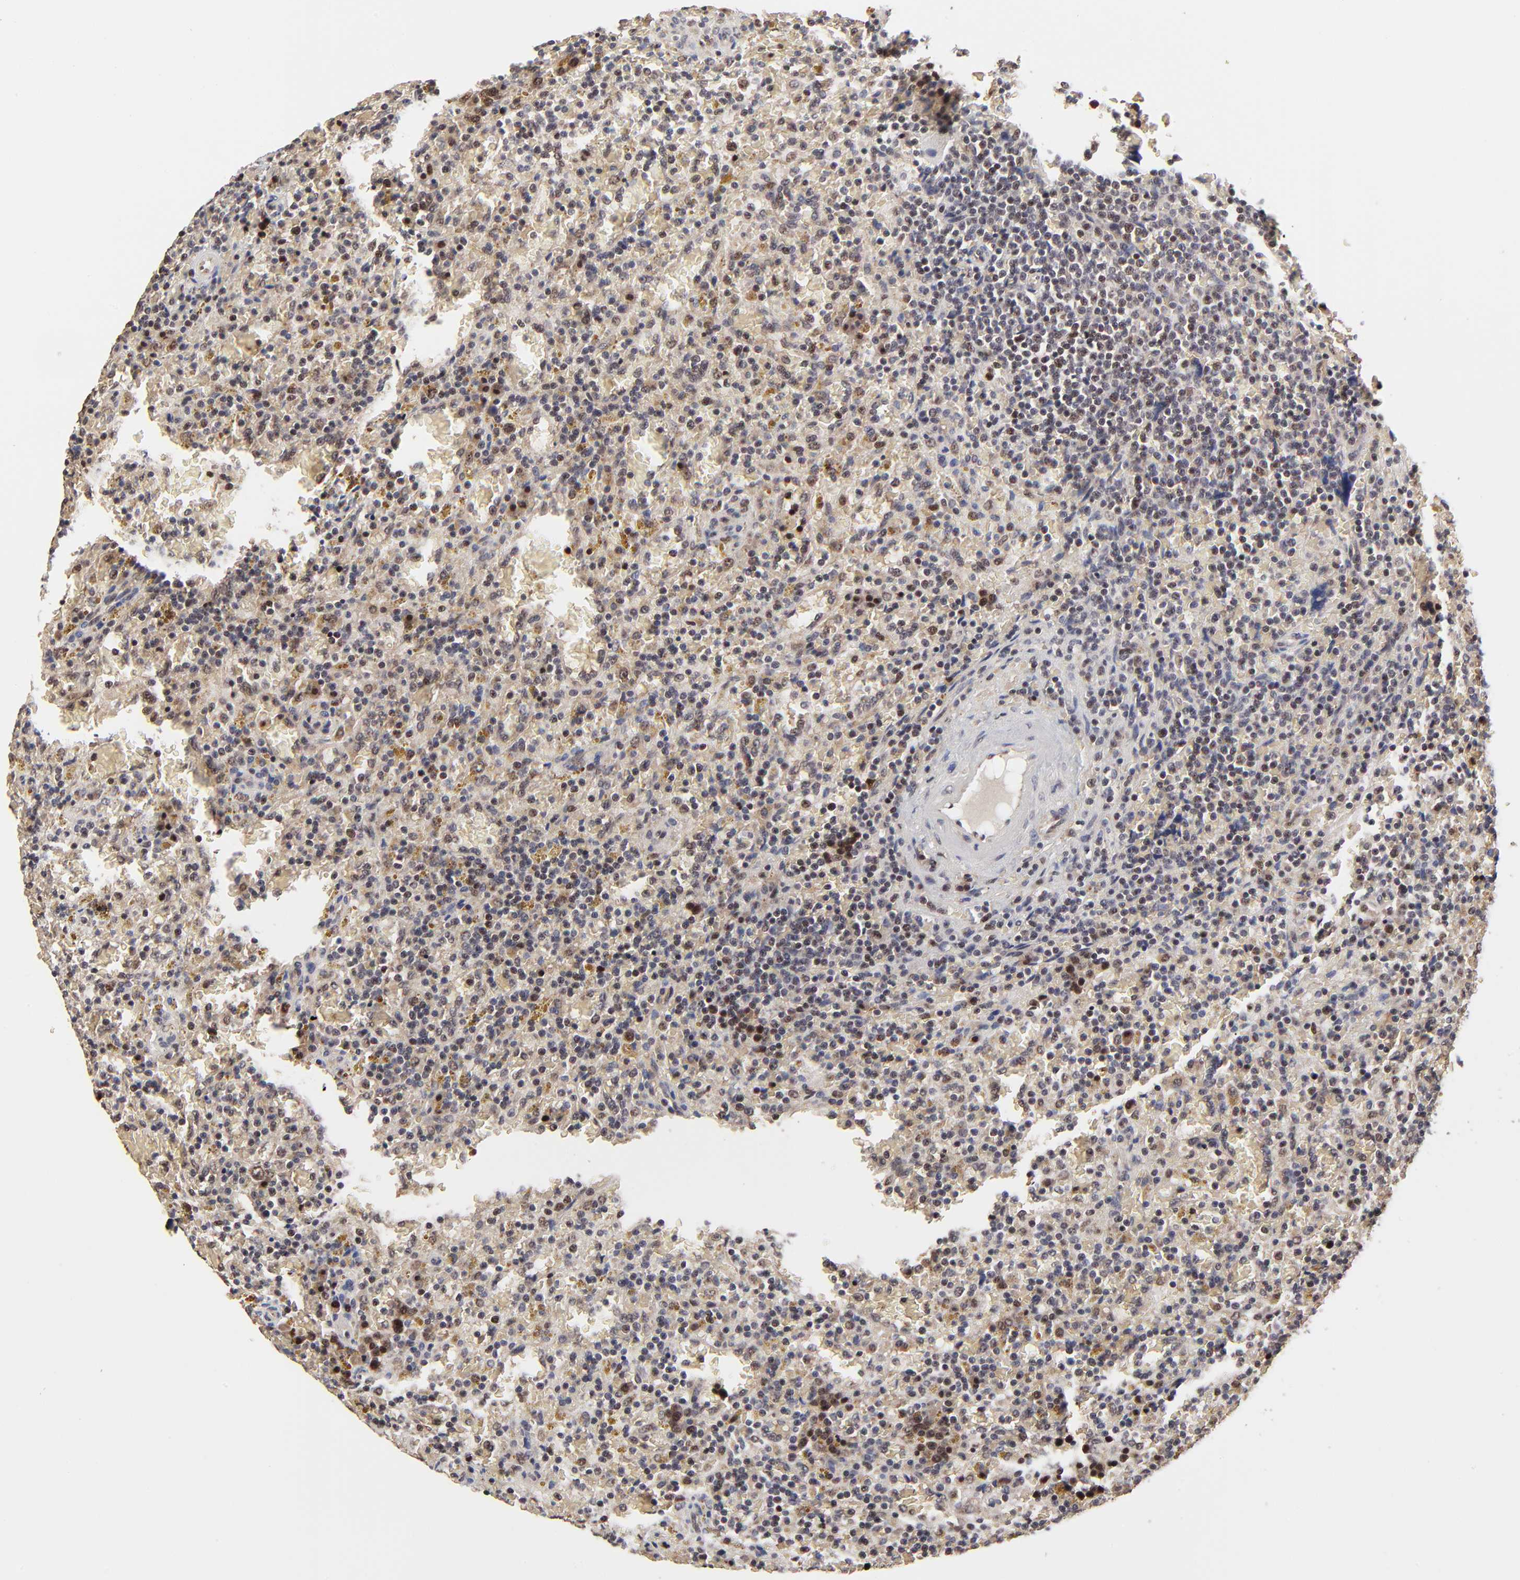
{"staining": {"intensity": "weak", "quantity": "25%-75%", "location": "cytoplasmic/membranous"}, "tissue": "lymphoma", "cell_type": "Tumor cells", "image_type": "cancer", "snomed": [{"axis": "morphology", "description": "Malignant lymphoma, non-Hodgkin's type, Low grade"}, {"axis": "topography", "description": "Spleen"}], "caption": "Weak cytoplasmic/membranous positivity for a protein is appreciated in about 25%-75% of tumor cells of malignant lymphoma, non-Hodgkin's type (low-grade) using IHC.", "gene": "FRMD8", "patient": {"sex": "female", "age": 65}}